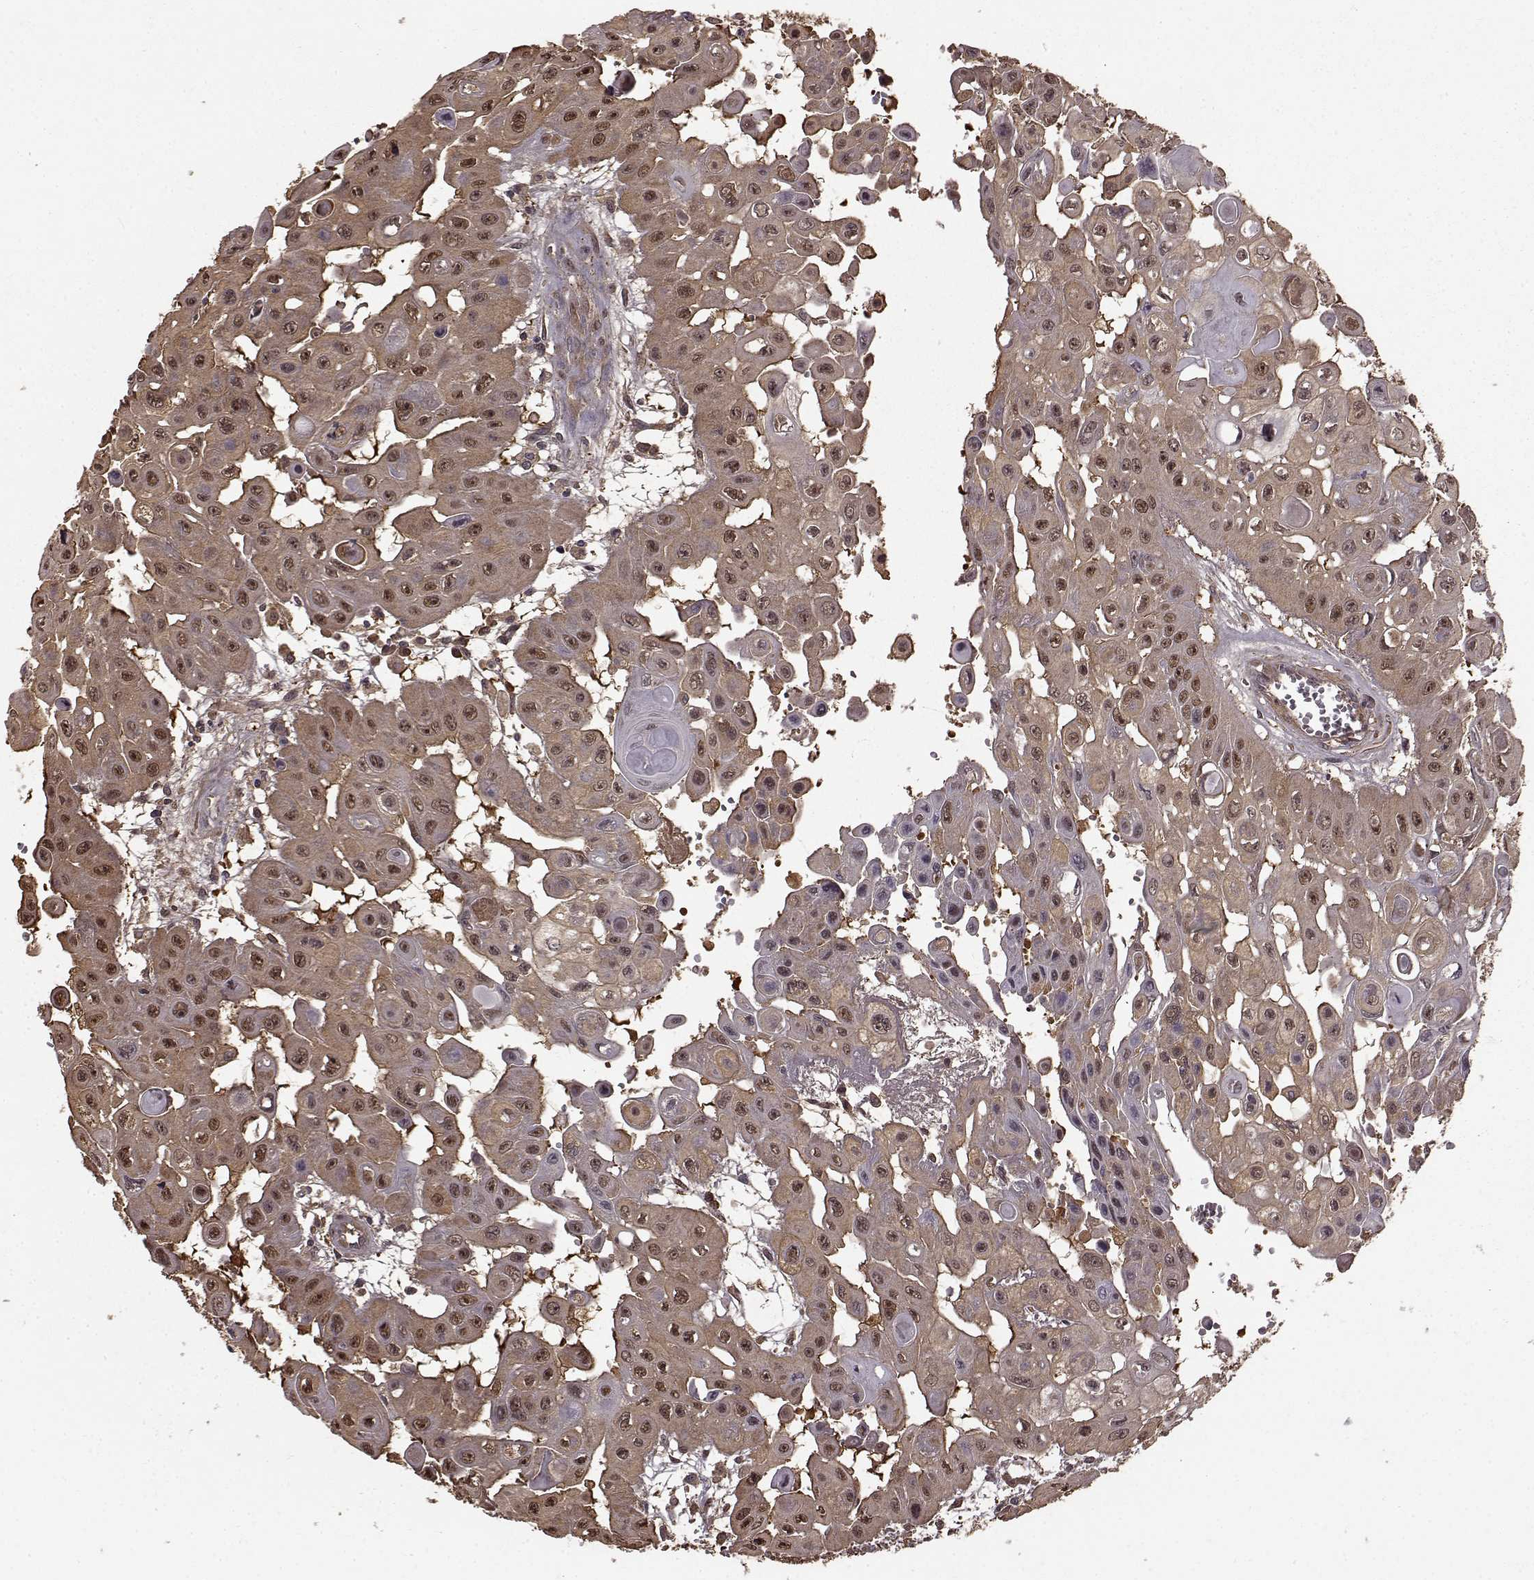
{"staining": {"intensity": "moderate", "quantity": "25%-75%", "location": "cytoplasmic/membranous"}, "tissue": "head and neck cancer", "cell_type": "Tumor cells", "image_type": "cancer", "snomed": [{"axis": "morphology", "description": "Adenocarcinoma, NOS"}, {"axis": "topography", "description": "Head-Neck"}], "caption": "About 25%-75% of tumor cells in human adenocarcinoma (head and neck) reveal moderate cytoplasmic/membranous protein staining as visualized by brown immunohistochemical staining.", "gene": "NME1-NME2", "patient": {"sex": "male", "age": 73}}